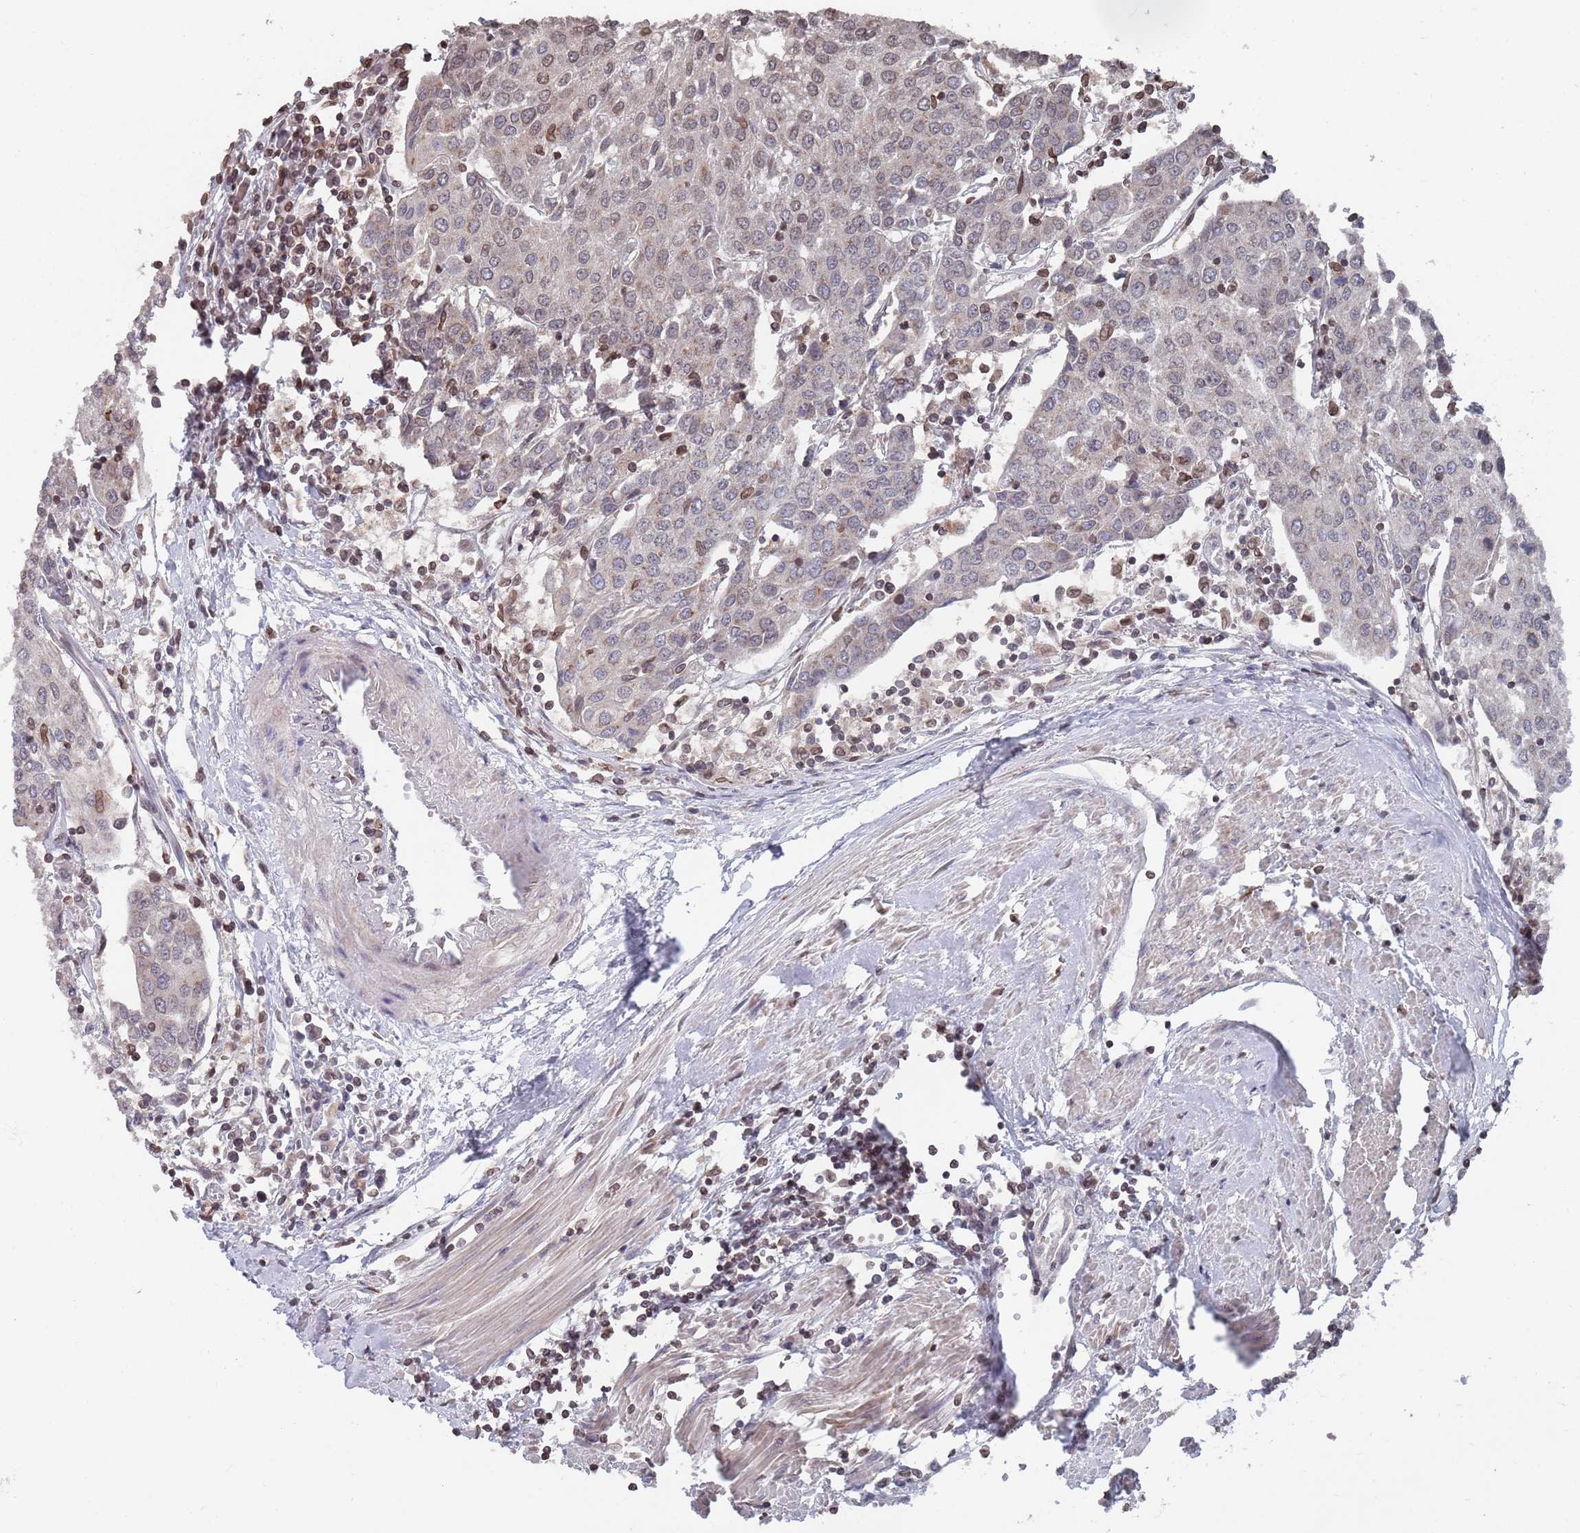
{"staining": {"intensity": "weak", "quantity": "<25%", "location": "nuclear"}, "tissue": "urothelial cancer", "cell_type": "Tumor cells", "image_type": "cancer", "snomed": [{"axis": "morphology", "description": "Urothelial carcinoma, High grade"}, {"axis": "topography", "description": "Urinary bladder"}], "caption": "This histopathology image is of urothelial cancer stained with IHC to label a protein in brown with the nuclei are counter-stained blue. There is no expression in tumor cells.", "gene": "SDHAF3", "patient": {"sex": "female", "age": 85}}